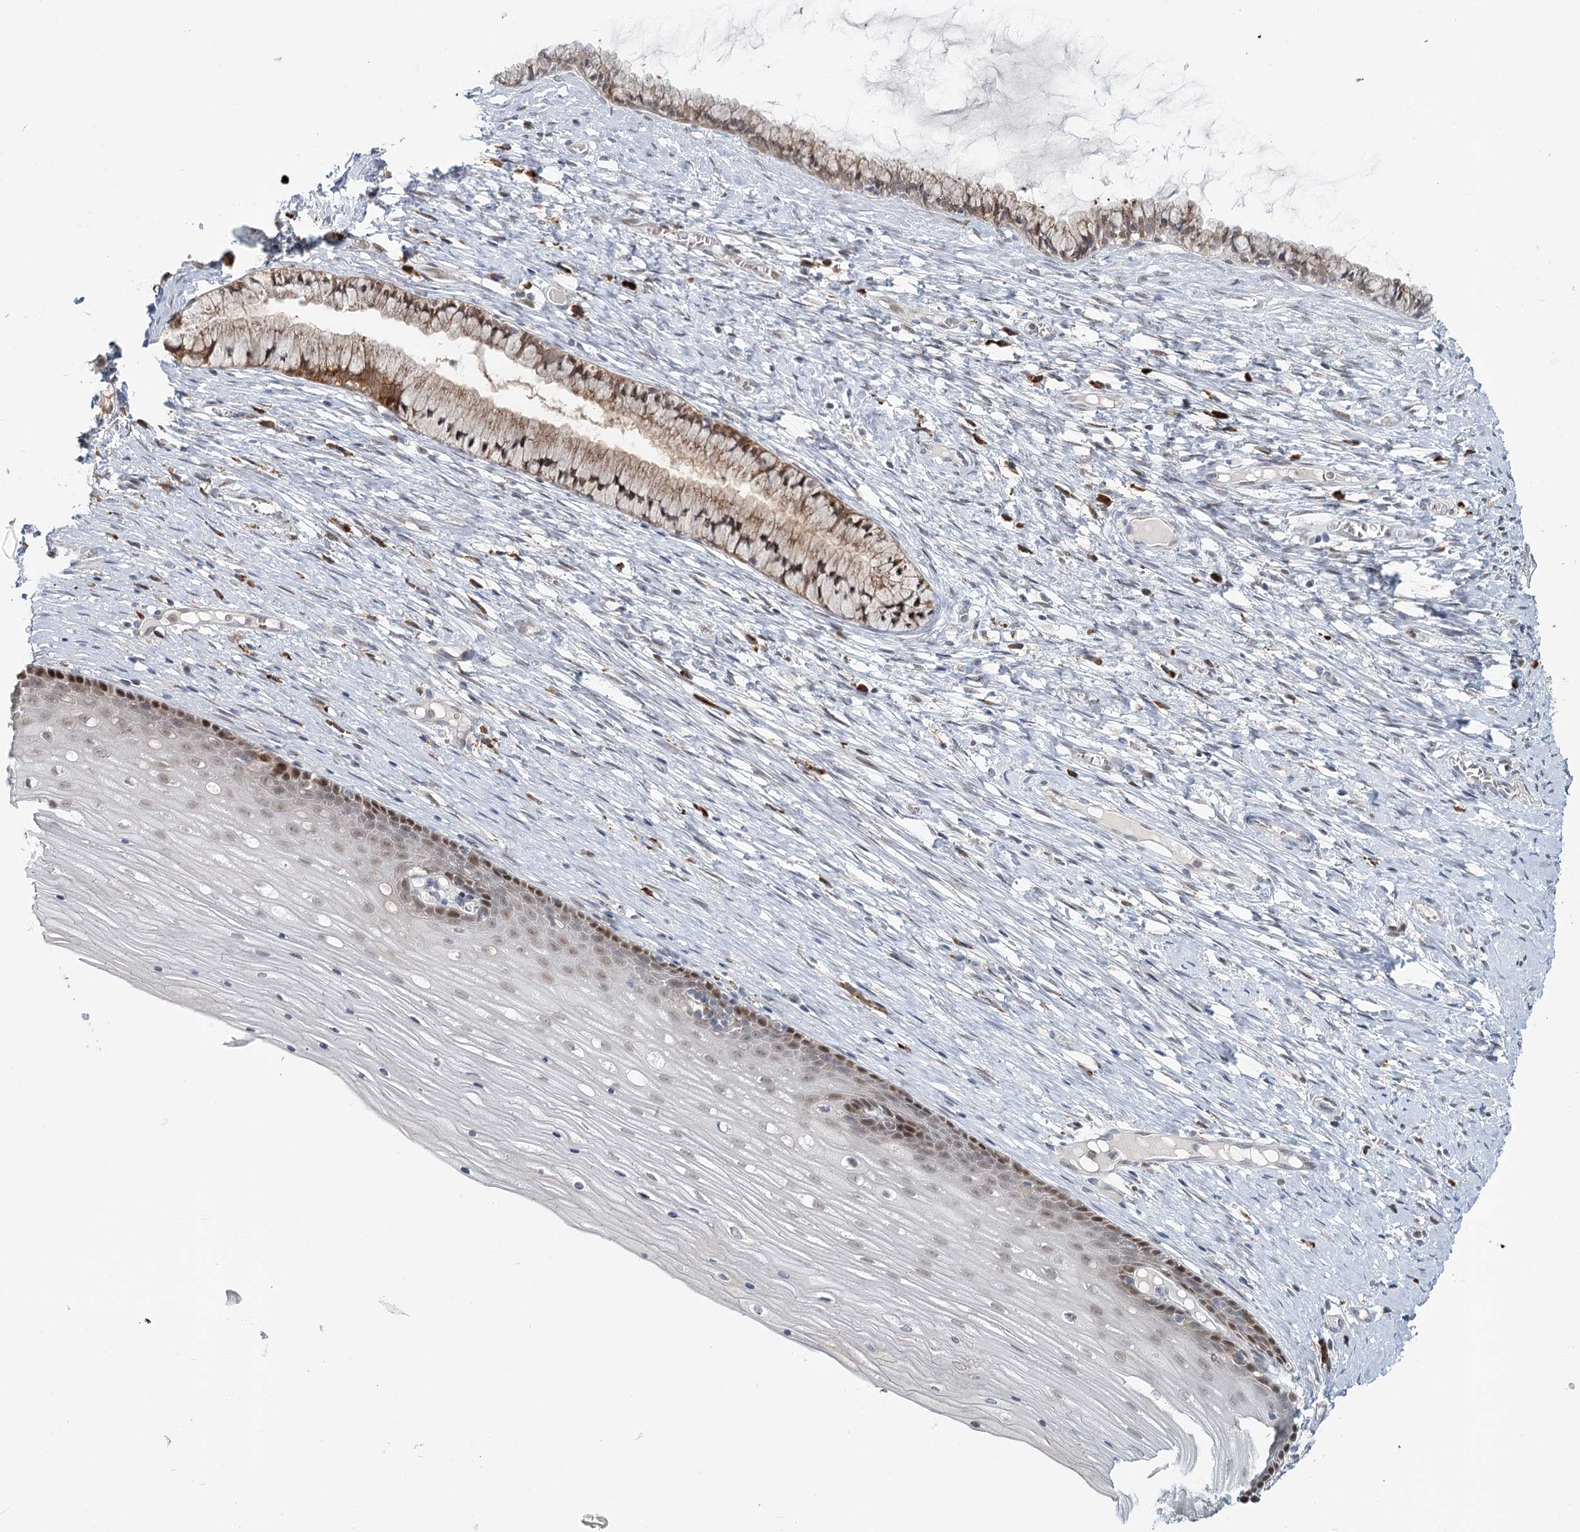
{"staining": {"intensity": "moderate", "quantity": "25%-75%", "location": "cytoplasmic/membranous"}, "tissue": "cervix", "cell_type": "Glandular cells", "image_type": "normal", "snomed": [{"axis": "morphology", "description": "Normal tissue, NOS"}, {"axis": "topography", "description": "Cervix"}], "caption": "This histopathology image shows normal cervix stained with immunohistochemistry (IHC) to label a protein in brown. The cytoplasmic/membranous of glandular cells show moderate positivity for the protein. Nuclei are counter-stained blue.", "gene": "ADK", "patient": {"sex": "female", "age": 42}}